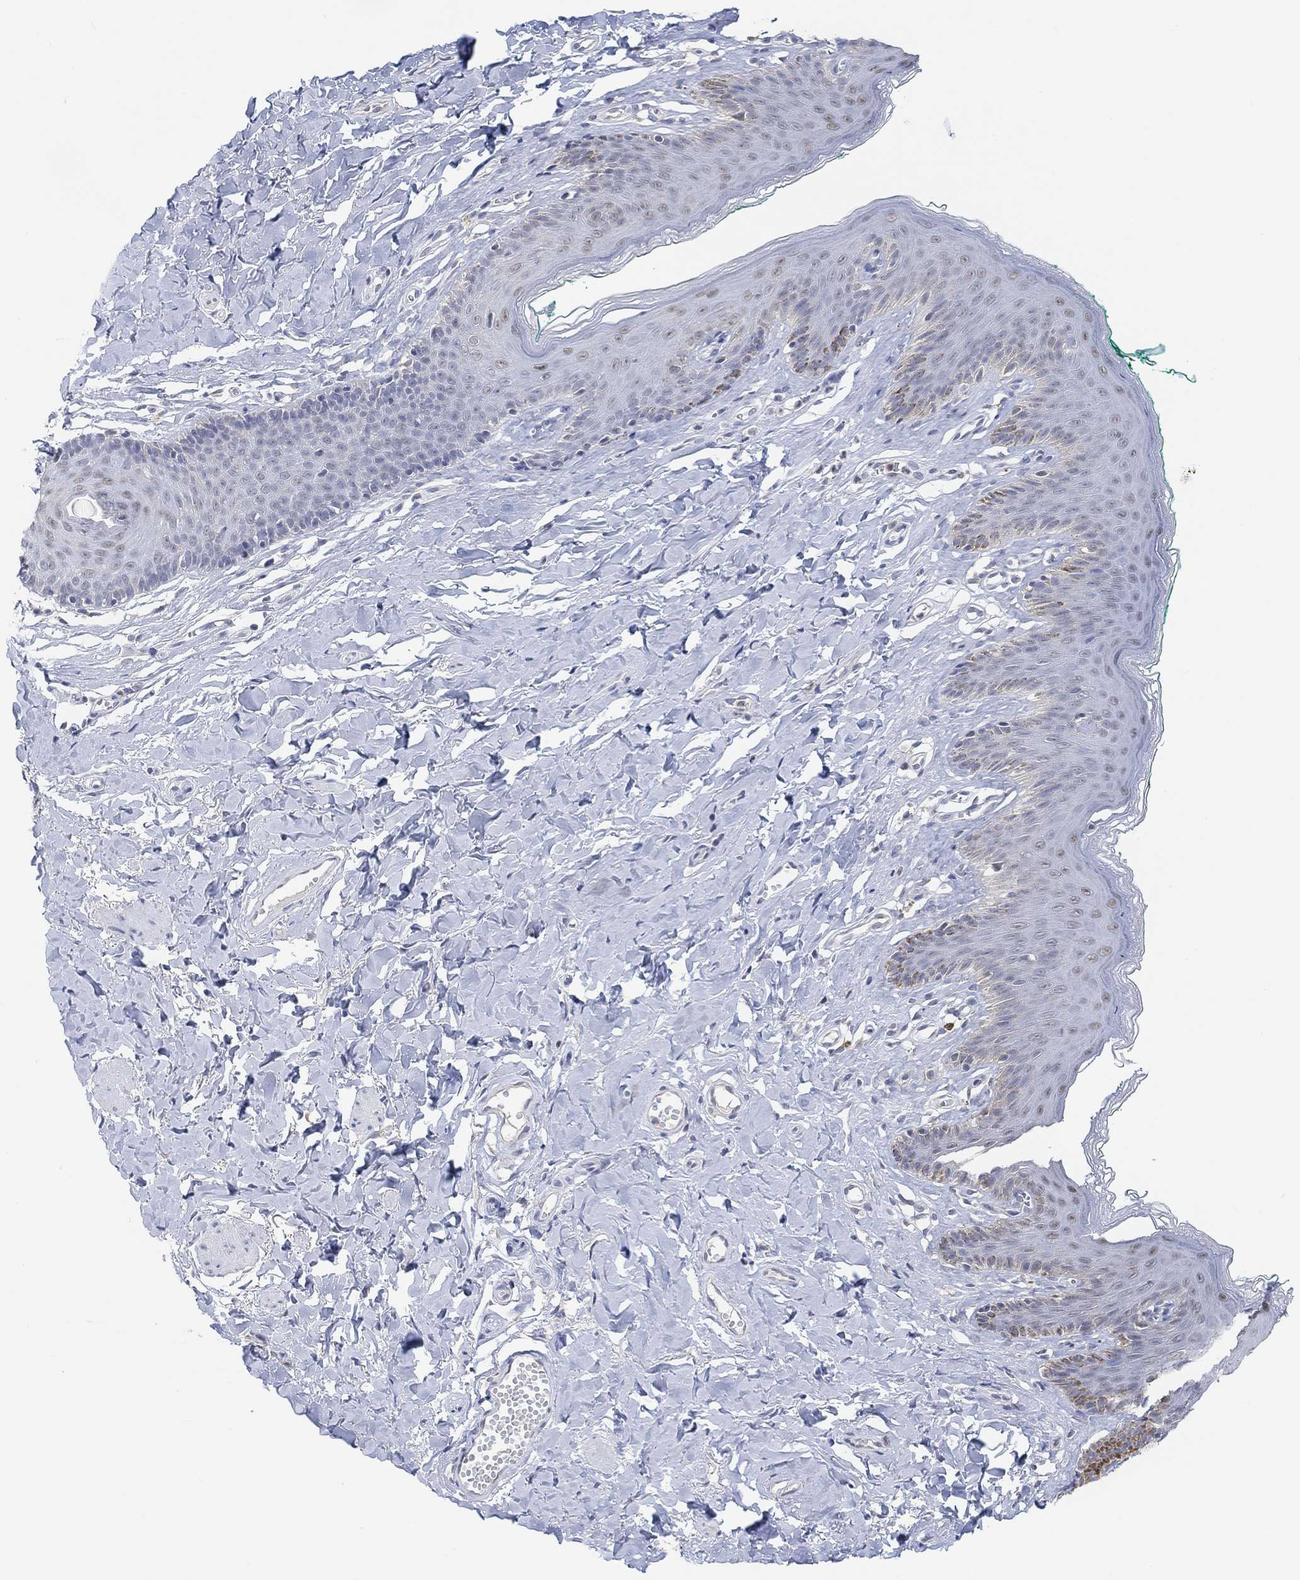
{"staining": {"intensity": "negative", "quantity": "none", "location": "none"}, "tissue": "skin", "cell_type": "Epidermal cells", "image_type": "normal", "snomed": [{"axis": "morphology", "description": "Normal tissue, NOS"}, {"axis": "topography", "description": "Vulva"}], "caption": "This is an immunohistochemistry histopathology image of normal skin. There is no expression in epidermal cells.", "gene": "MUC1", "patient": {"sex": "female", "age": 66}}